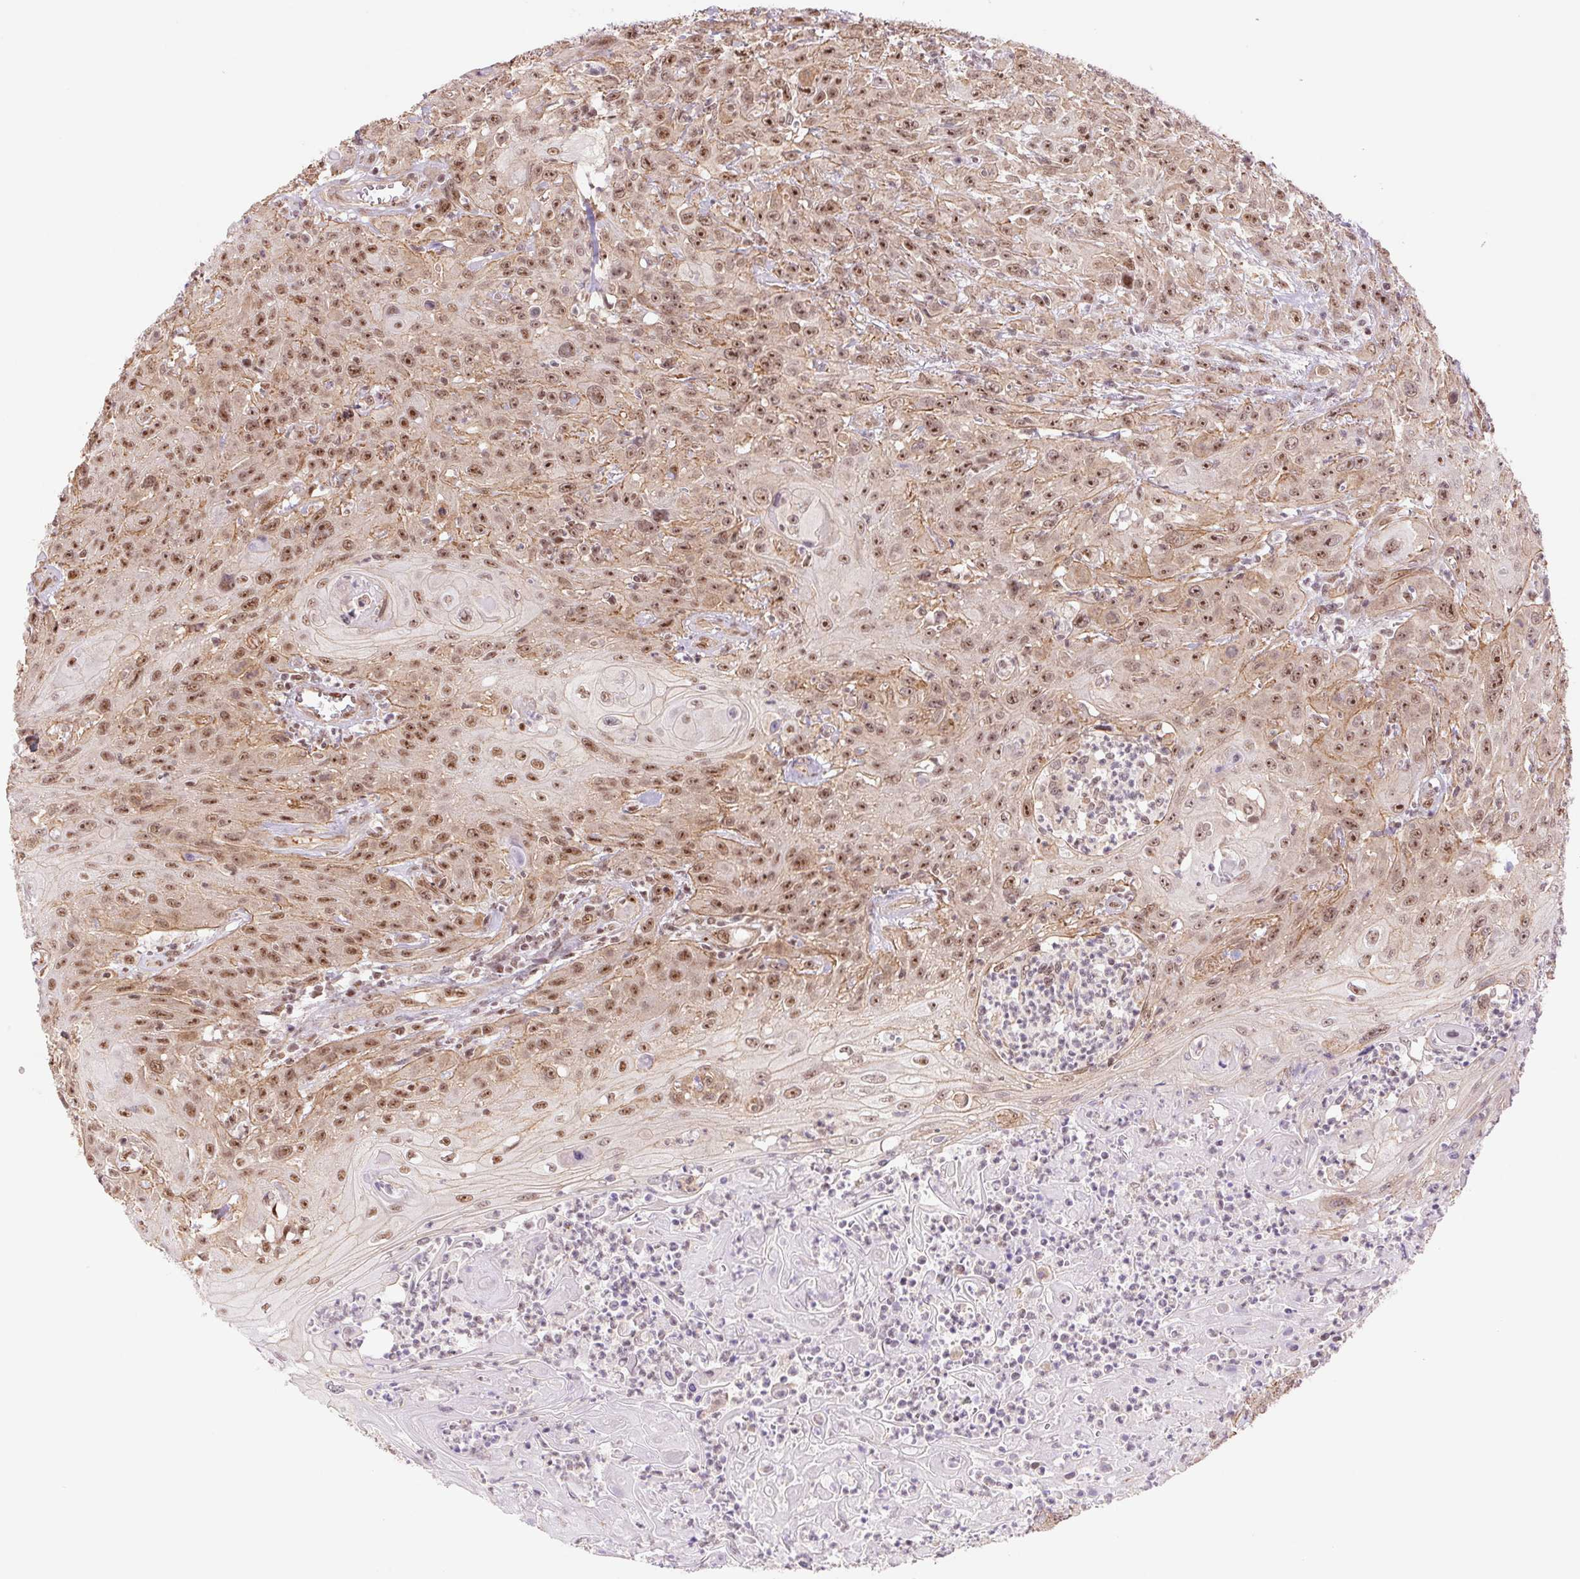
{"staining": {"intensity": "moderate", "quantity": ">75%", "location": "cytoplasmic/membranous,nuclear"}, "tissue": "head and neck cancer", "cell_type": "Tumor cells", "image_type": "cancer", "snomed": [{"axis": "morphology", "description": "Squamous cell carcinoma, NOS"}, {"axis": "topography", "description": "Skin"}, {"axis": "topography", "description": "Head-Neck"}], "caption": "Immunohistochemical staining of head and neck squamous cell carcinoma exhibits medium levels of moderate cytoplasmic/membranous and nuclear positivity in about >75% of tumor cells. (brown staining indicates protein expression, while blue staining denotes nuclei).", "gene": "CWC25", "patient": {"sex": "male", "age": 80}}